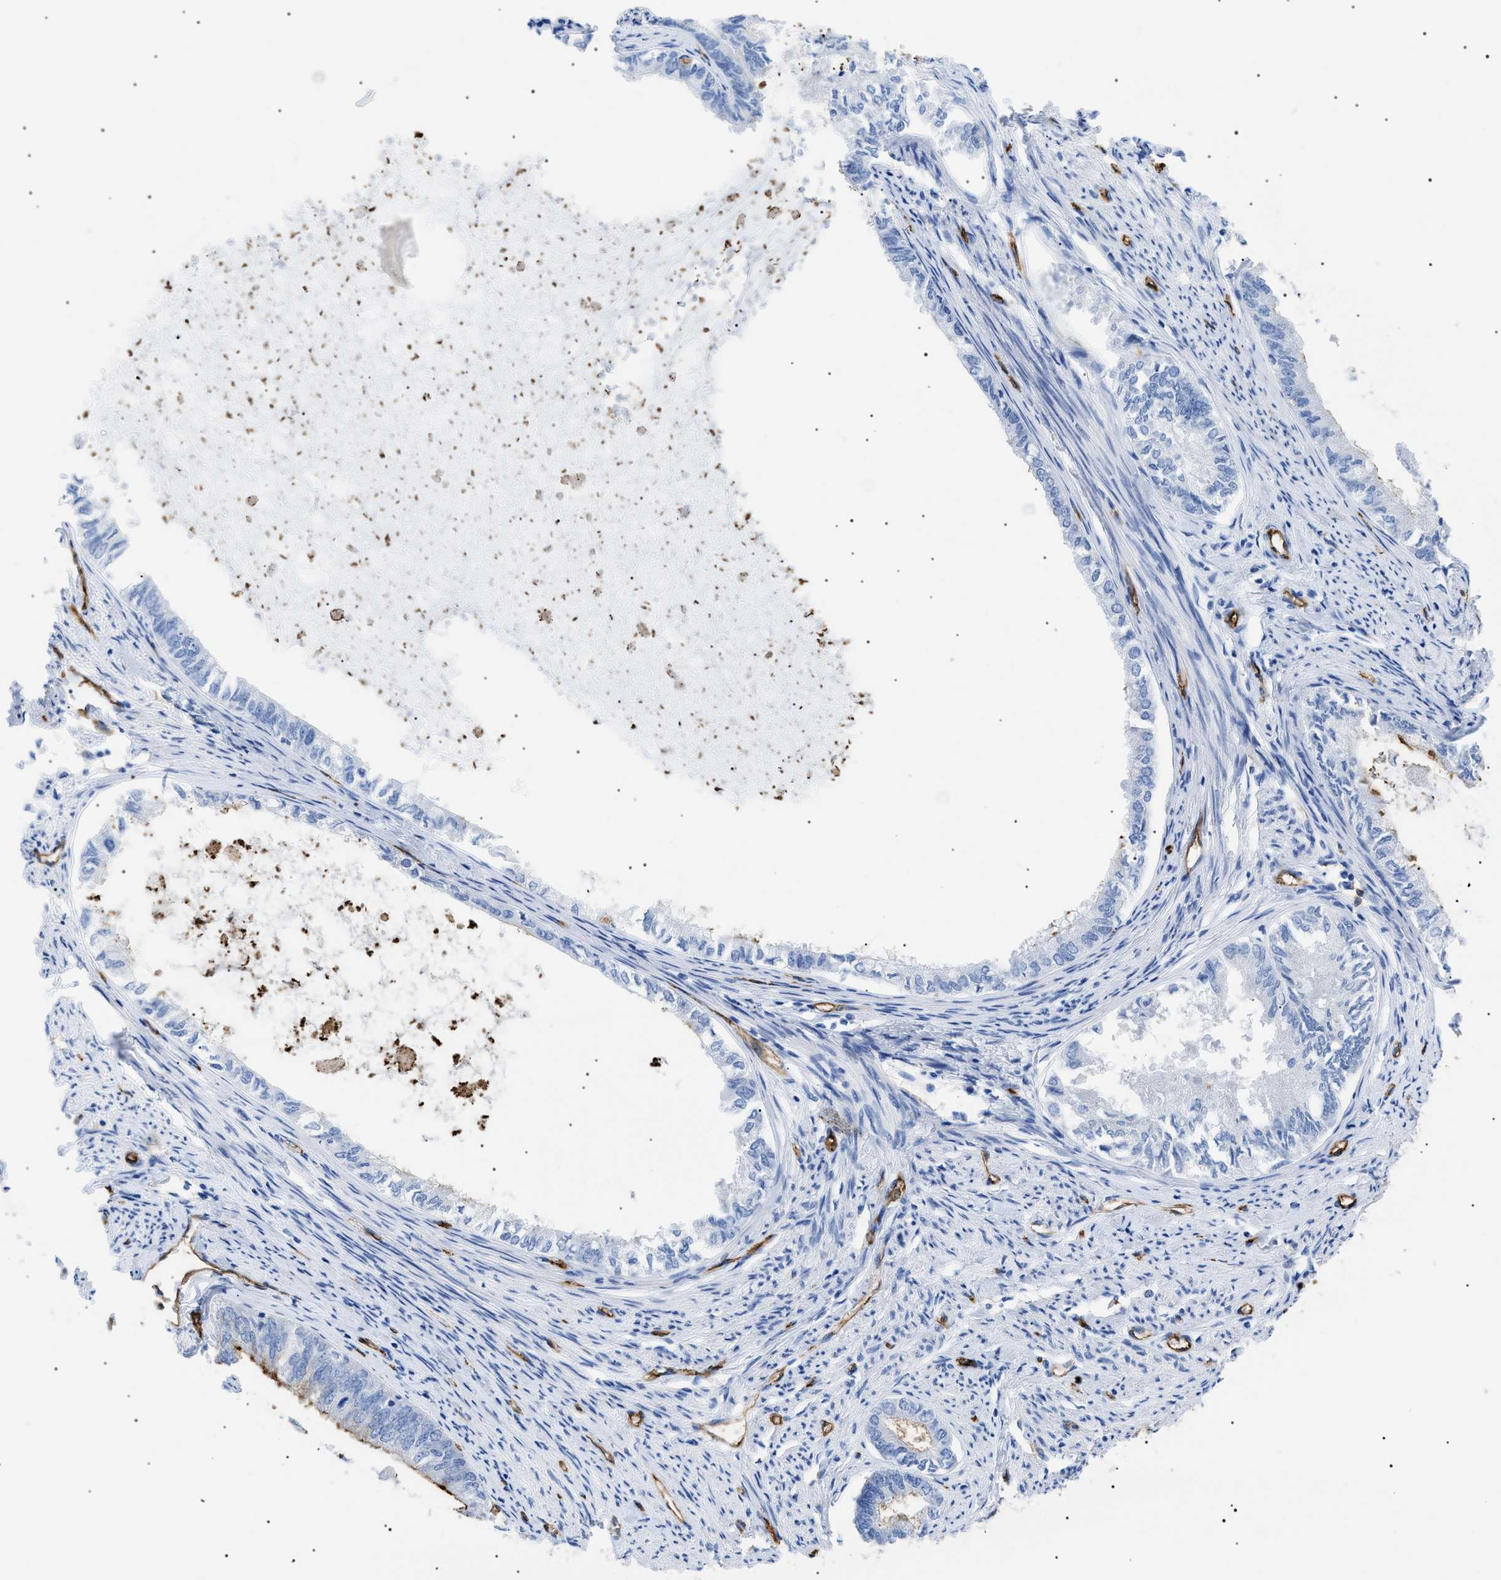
{"staining": {"intensity": "negative", "quantity": "none", "location": "none"}, "tissue": "endometrial cancer", "cell_type": "Tumor cells", "image_type": "cancer", "snomed": [{"axis": "morphology", "description": "Adenocarcinoma, NOS"}, {"axis": "topography", "description": "Endometrium"}], "caption": "A micrograph of endometrial cancer stained for a protein demonstrates no brown staining in tumor cells.", "gene": "PODXL", "patient": {"sex": "female", "age": 86}}